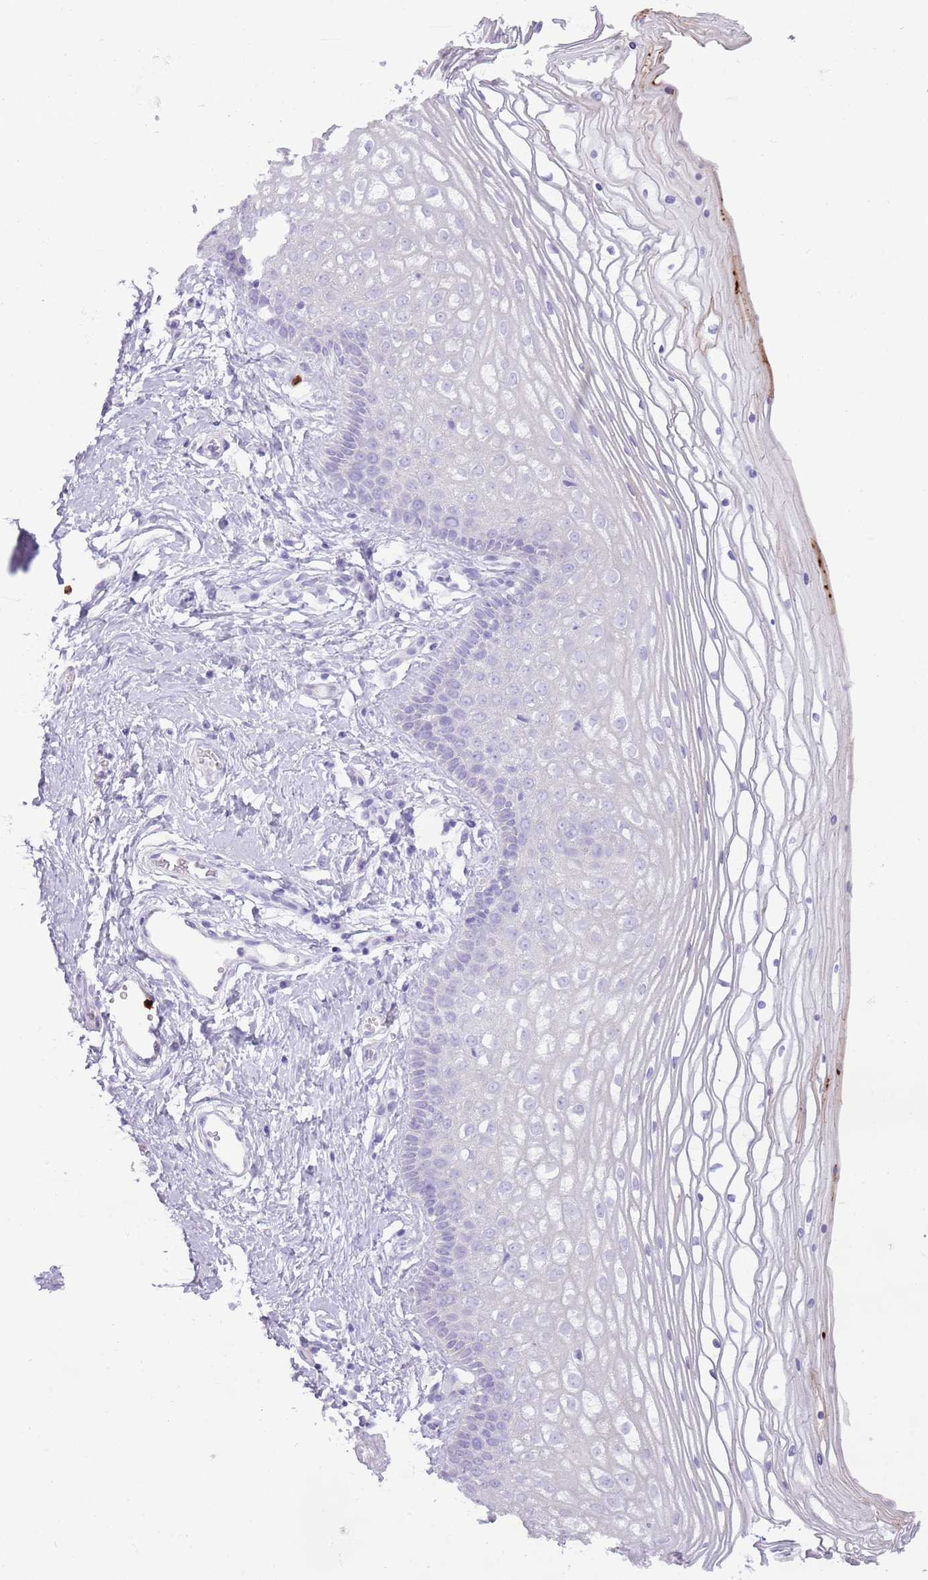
{"staining": {"intensity": "negative", "quantity": "none", "location": "none"}, "tissue": "vagina", "cell_type": "Squamous epithelial cells", "image_type": "normal", "snomed": [{"axis": "morphology", "description": "Normal tissue, NOS"}, {"axis": "topography", "description": "Vagina"}], "caption": "Immunohistochemical staining of normal vagina displays no significant staining in squamous epithelial cells.", "gene": "CD177", "patient": {"sex": "female", "age": 46}}